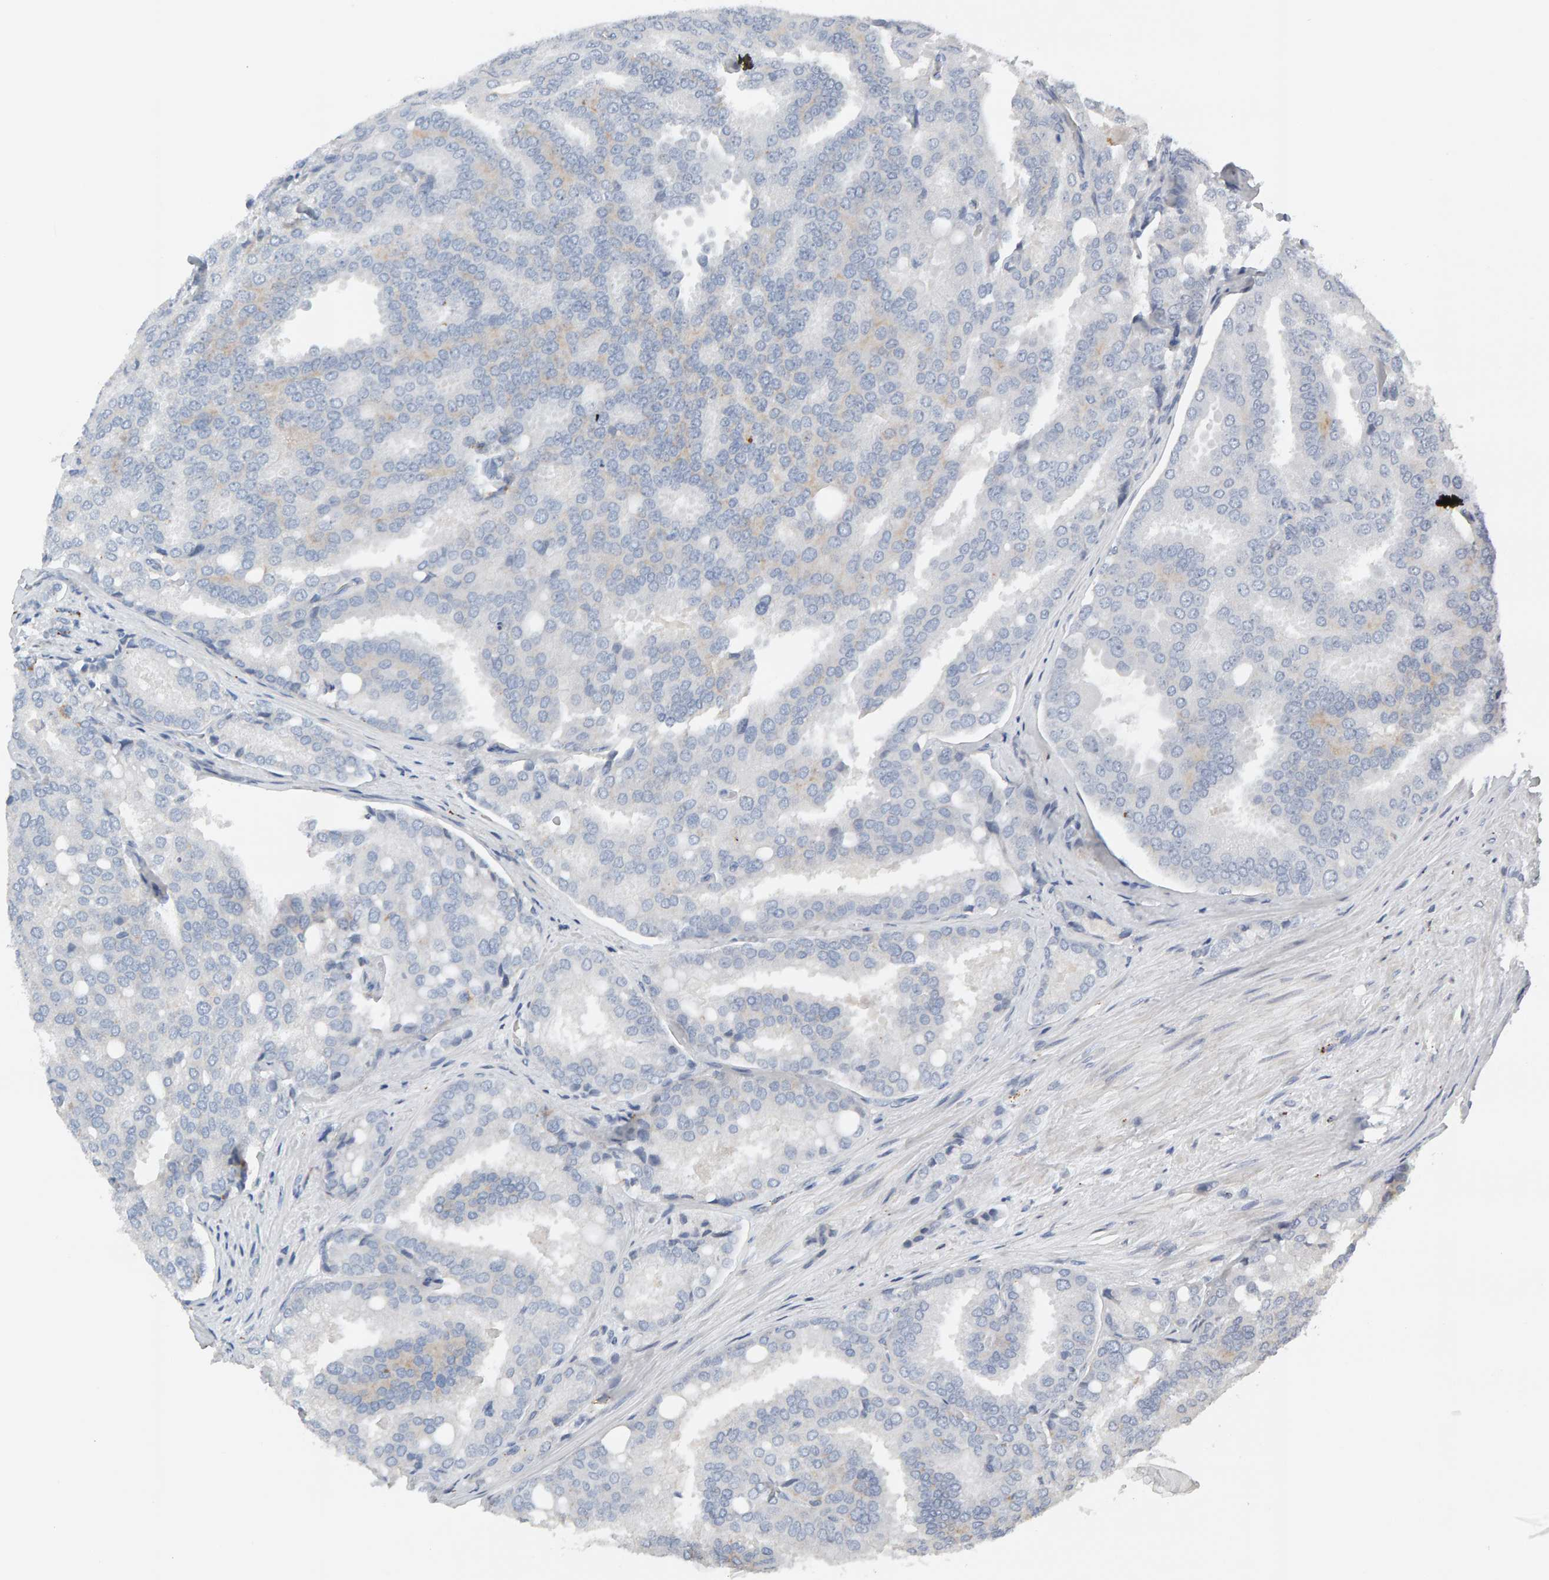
{"staining": {"intensity": "negative", "quantity": "none", "location": "none"}, "tissue": "prostate cancer", "cell_type": "Tumor cells", "image_type": "cancer", "snomed": [{"axis": "morphology", "description": "Adenocarcinoma, High grade"}, {"axis": "topography", "description": "Prostate"}], "caption": "IHC histopathology image of neoplastic tissue: adenocarcinoma (high-grade) (prostate) stained with DAB (3,3'-diaminobenzidine) reveals no significant protein expression in tumor cells.", "gene": "IPPK", "patient": {"sex": "male", "age": 50}}